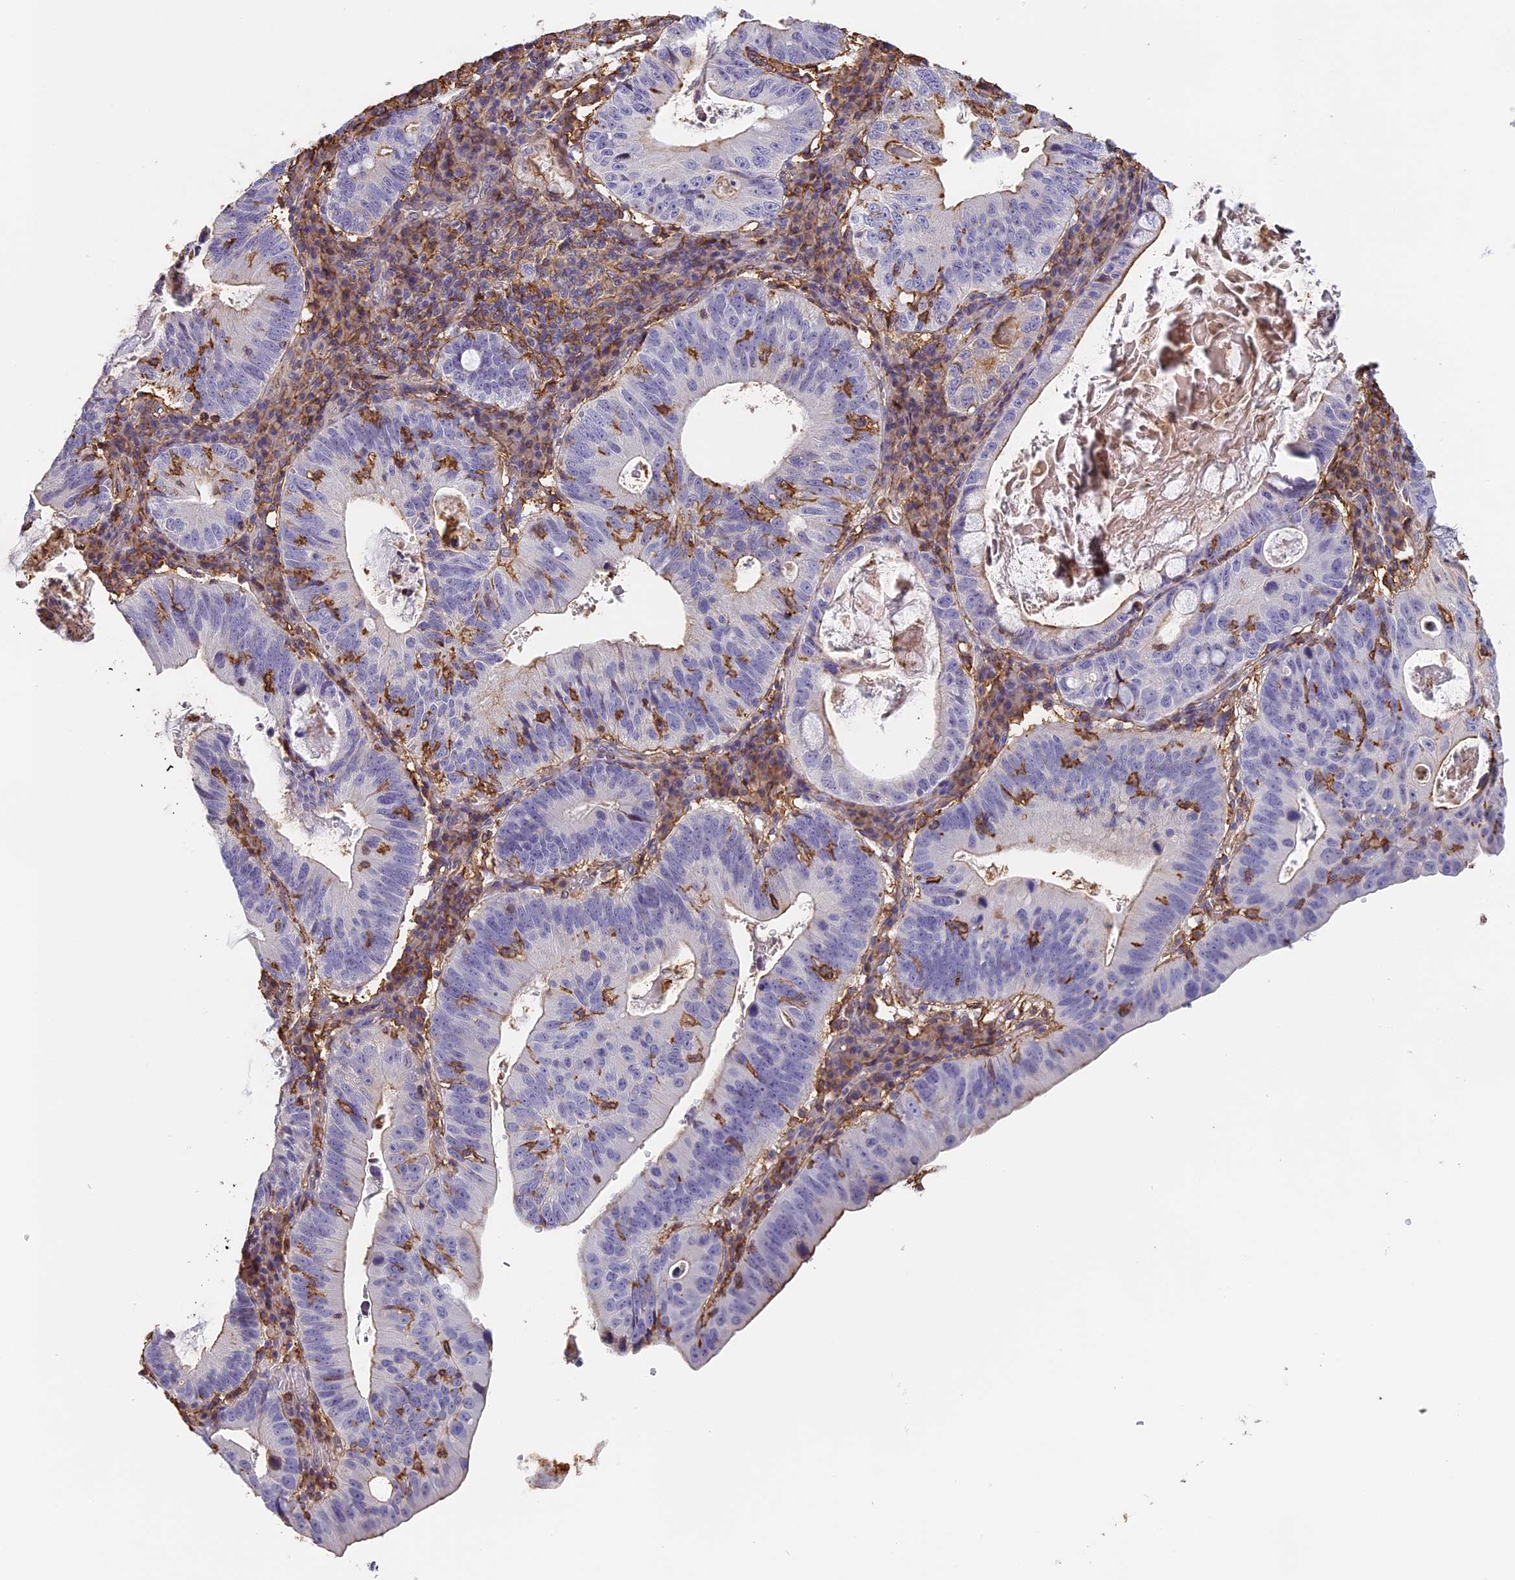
{"staining": {"intensity": "weak", "quantity": "<25%", "location": "cytoplasmic/membranous"}, "tissue": "stomach cancer", "cell_type": "Tumor cells", "image_type": "cancer", "snomed": [{"axis": "morphology", "description": "Adenocarcinoma, NOS"}, {"axis": "topography", "description": "Stomach"}], "caption": "Immunohistochemistry image of neoplastic tissue: human stomach cancer (adenocarcinoma) stained with DAB demonstrates no significant protein expression in tumor cells.", "gene": "TMEM255B", "patient": {"sex": "male", "age": 59}}